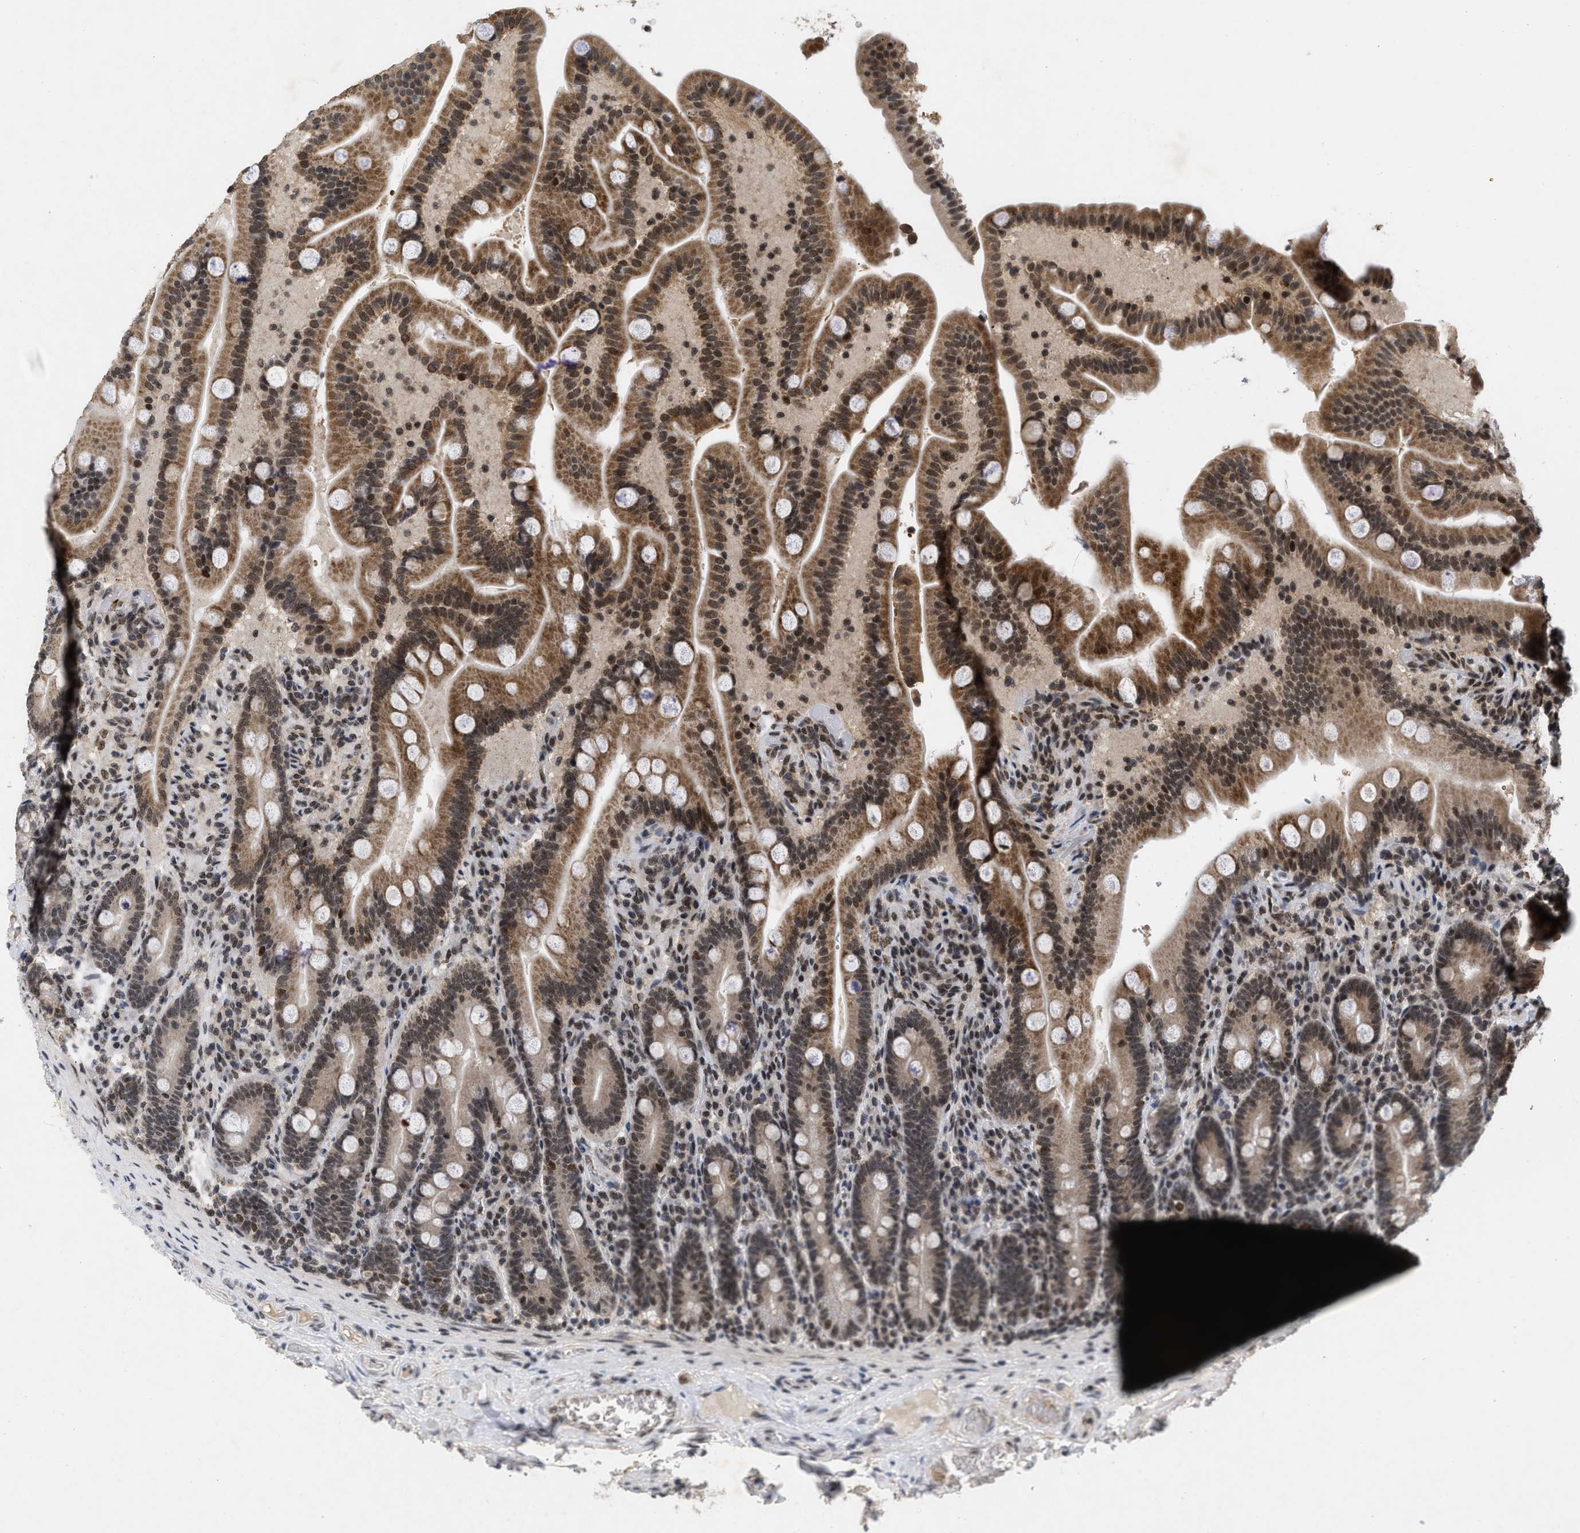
{"staining": {"intensity": "moderate", "quantity": ">75%", "location": "cytoplasmic/membranous,nuclear"}, "tissue": "duodenum", "cell_type": "Glandular cells", "image_type": "normal", "snomed": [{"axis": "morphology", "description": "Normal tissue, NOS"}, {"axis": "topography", "description": "Duodenum"}], "caption": "Glandular cells exhibit moderate cytoplasmic/membranous,nuclear staining in about >75% of cells in benign duodenum.", "gene": "ZNF346", "patient": {"sex": "male", "age": 54}}